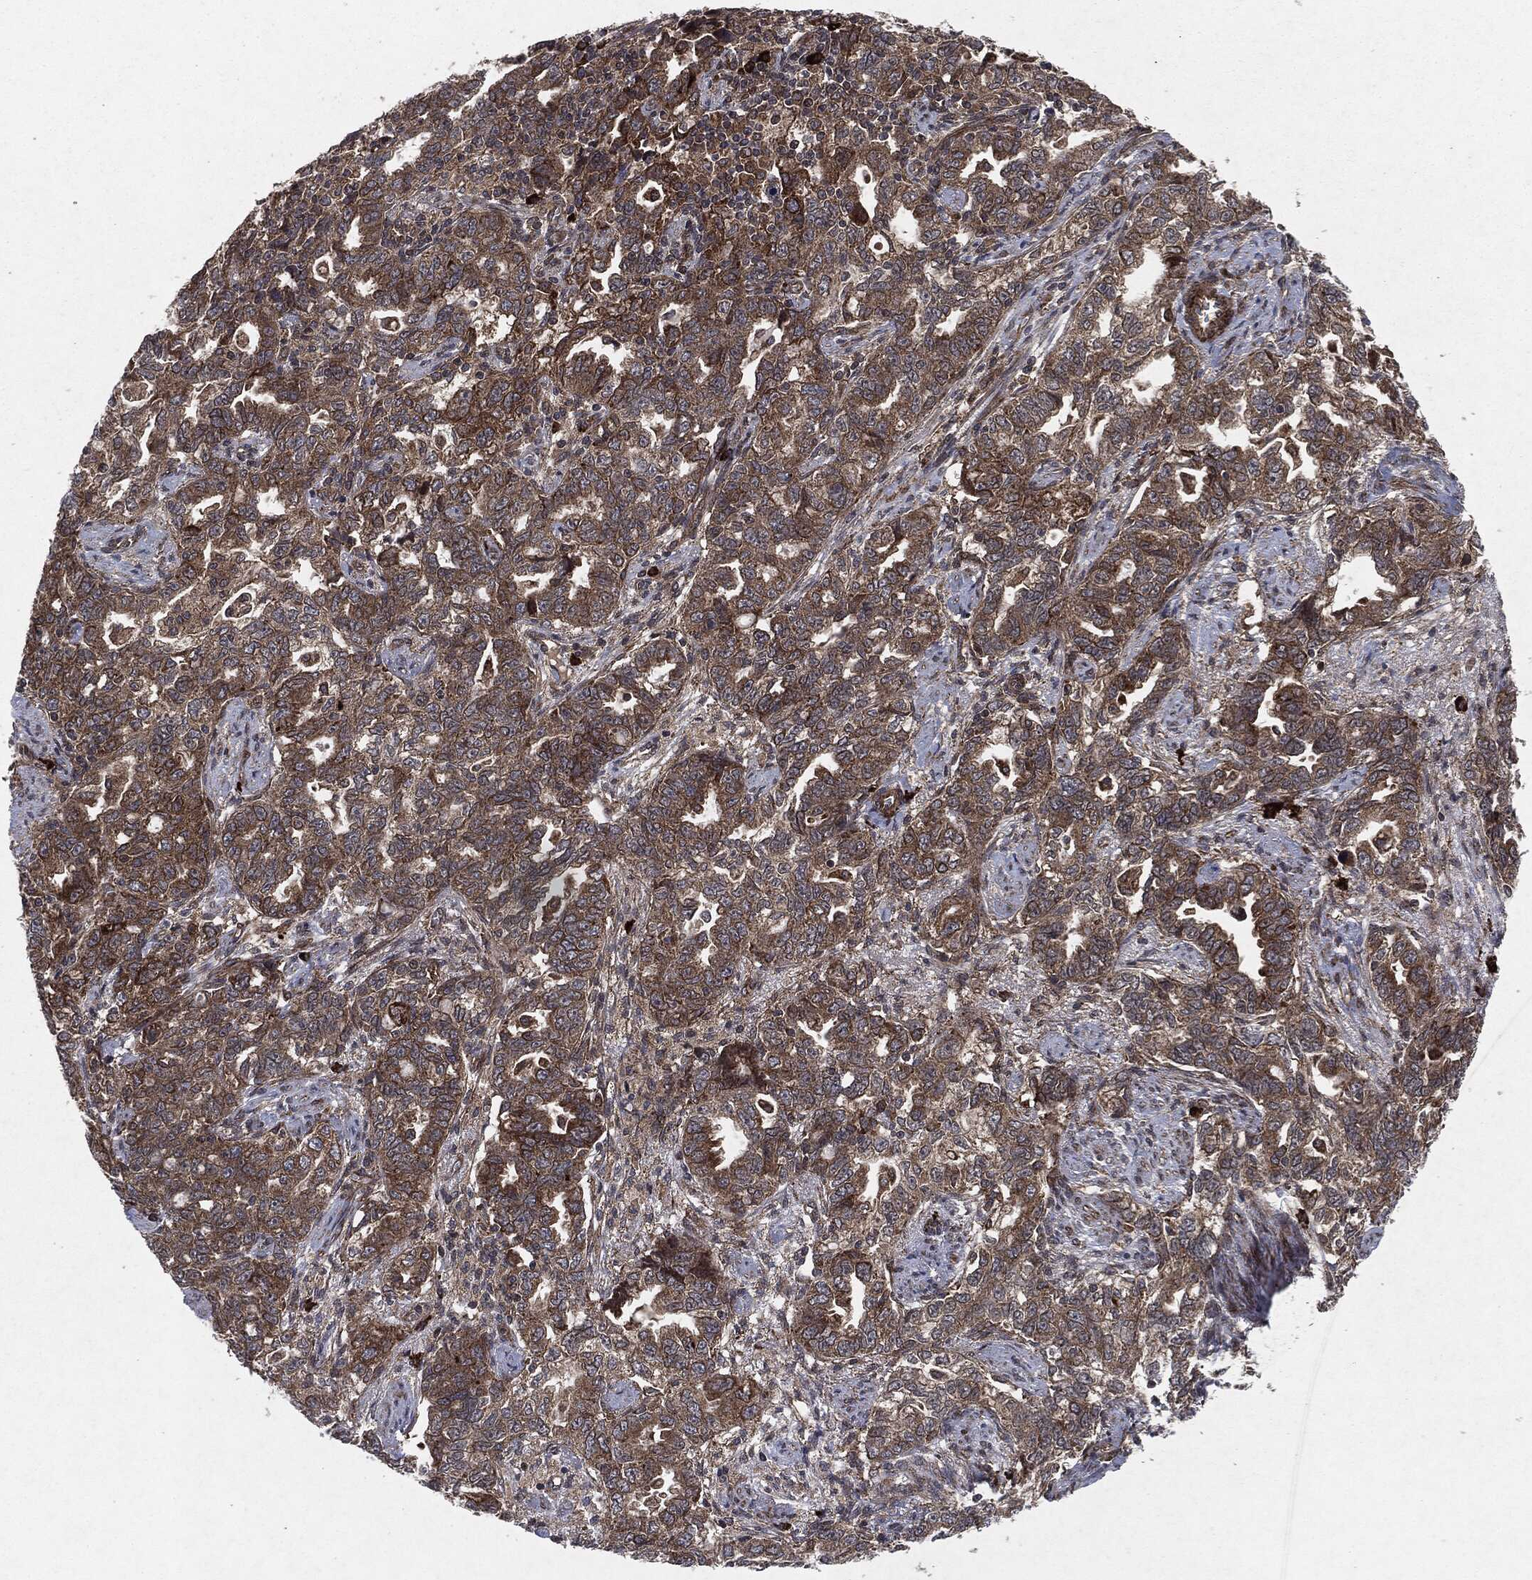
{"staining": {"intensity": "strong", "quantity": "25%-75%", "location": "cytoplasmic/membranous"}, "tissue": "ovarian cancer", "cell_type": "Tumor cells", "image_type": "cancer", "snomed": [{"axis": "morphology", "description": "Cystadenocarcinoma, serous, NOS"}, {"axis": "topography", "description": "Ovary"}], "caption": "Strong cytoplasmic/membranous expression for a protein is seen in approximately 25%-75% of tumor cells of serous cystadenocarcinoma (ovarian) using IHC.", "gene": "RAF1", "patient": {"sex": "female", "age": 51}}